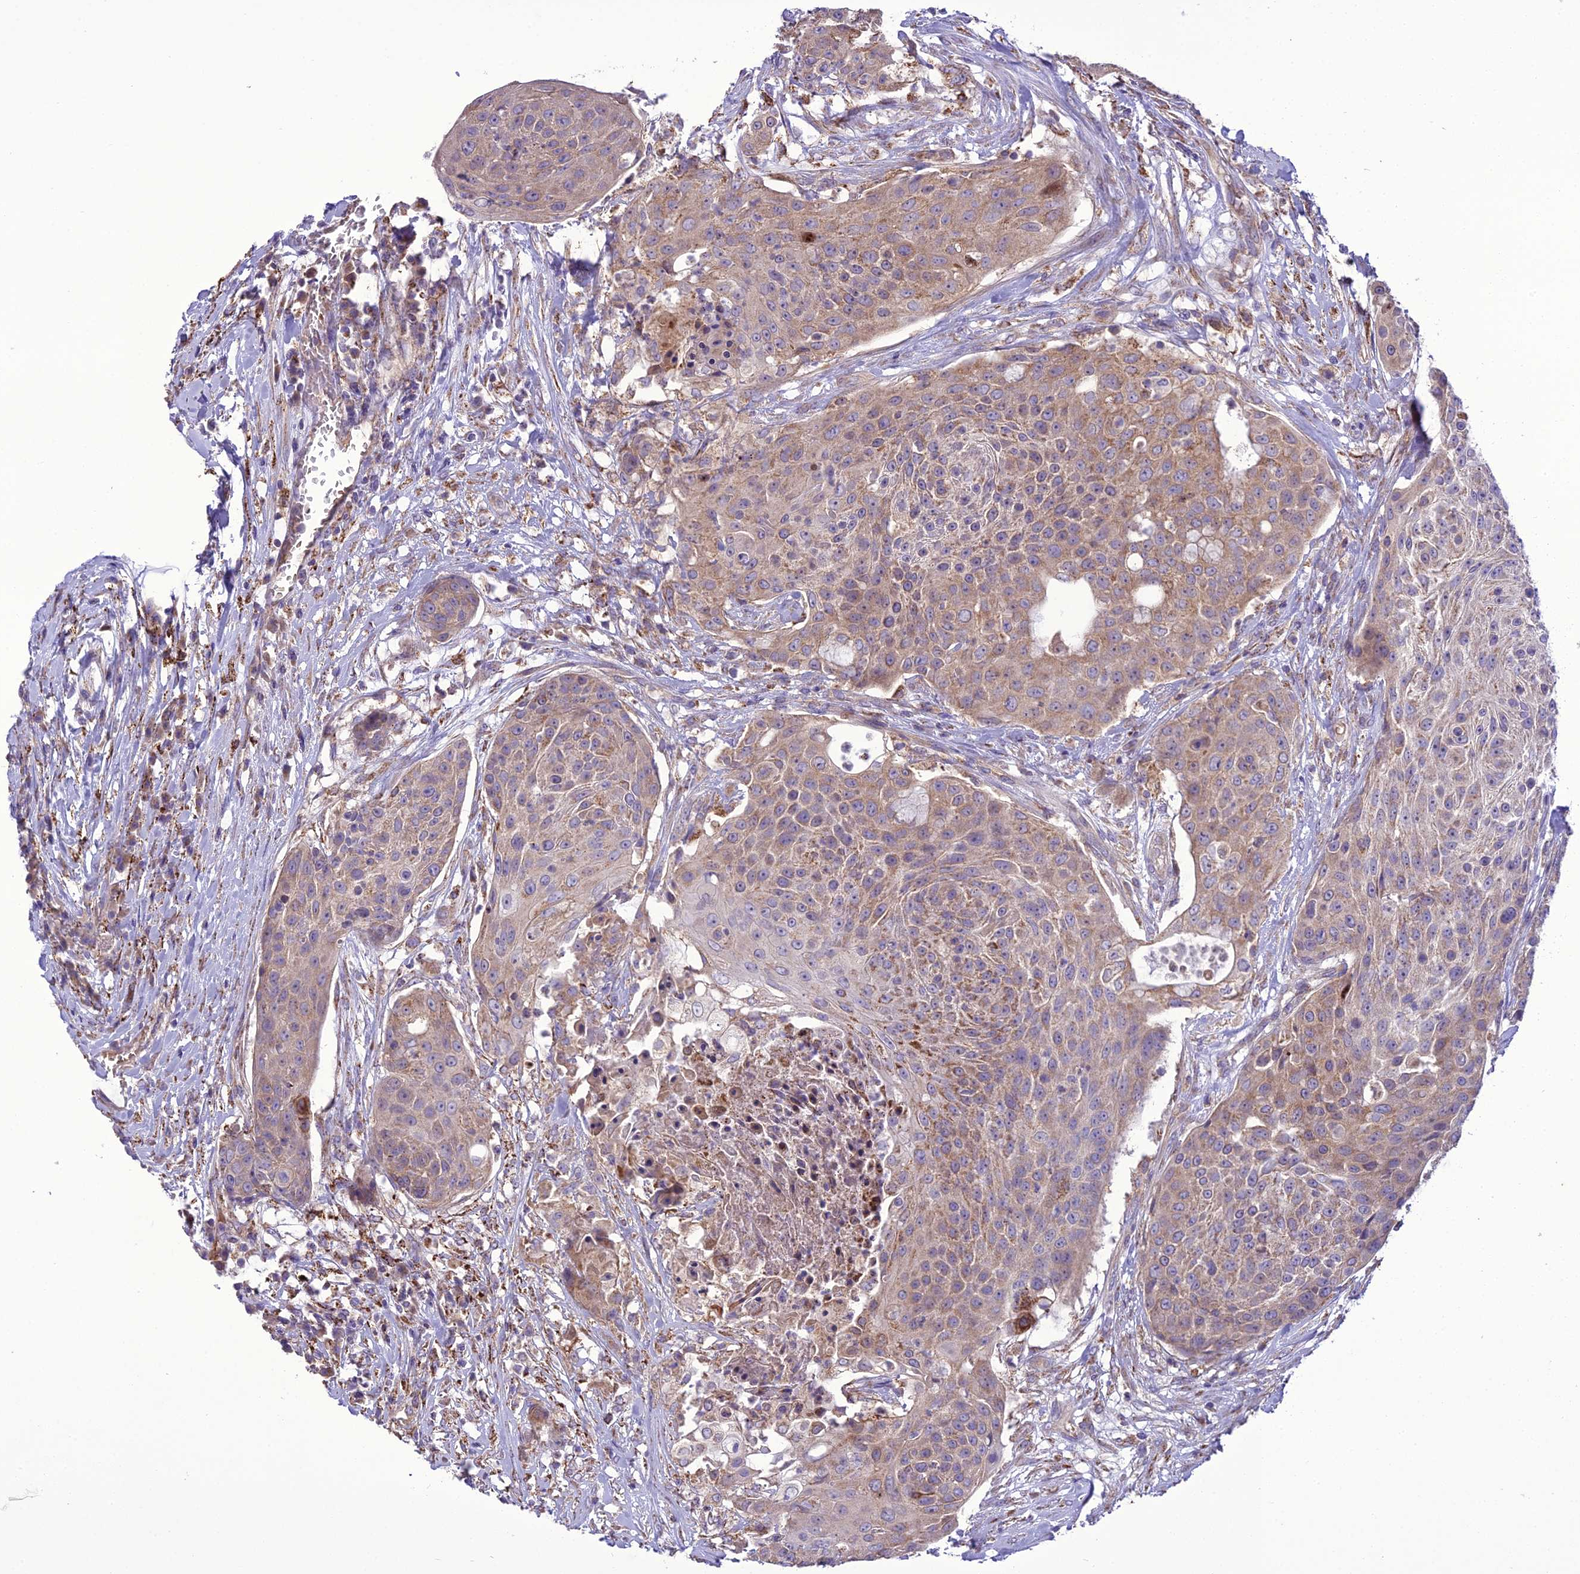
{"staining": {"intensity": "moderate", "quantity": ">75%", "location": "cytoplasmic/membranous"}, "tissue": "urothelial cancer", "cell_type": "Tumor cells", "image_type": "cancer", "snomed": [{"axis": "morphology", "description": "Urothelial carcinoma, High grade"}, {"axis": "topography", "description": "Urinary bladder"}], "caption": "IHC histopathology image of neoplastic tissue: urothelial carcinoma (high-grade) stained using immunohistochemistry demonstrates medium levels of moderate protein expression localized specifically in the cytoplasmic/membranous of tumor cells, appearing as a cytoplasmic/membranous brown color.", "gene": "TBC1D24", "patient": {"sex": "female", "age": 63}}